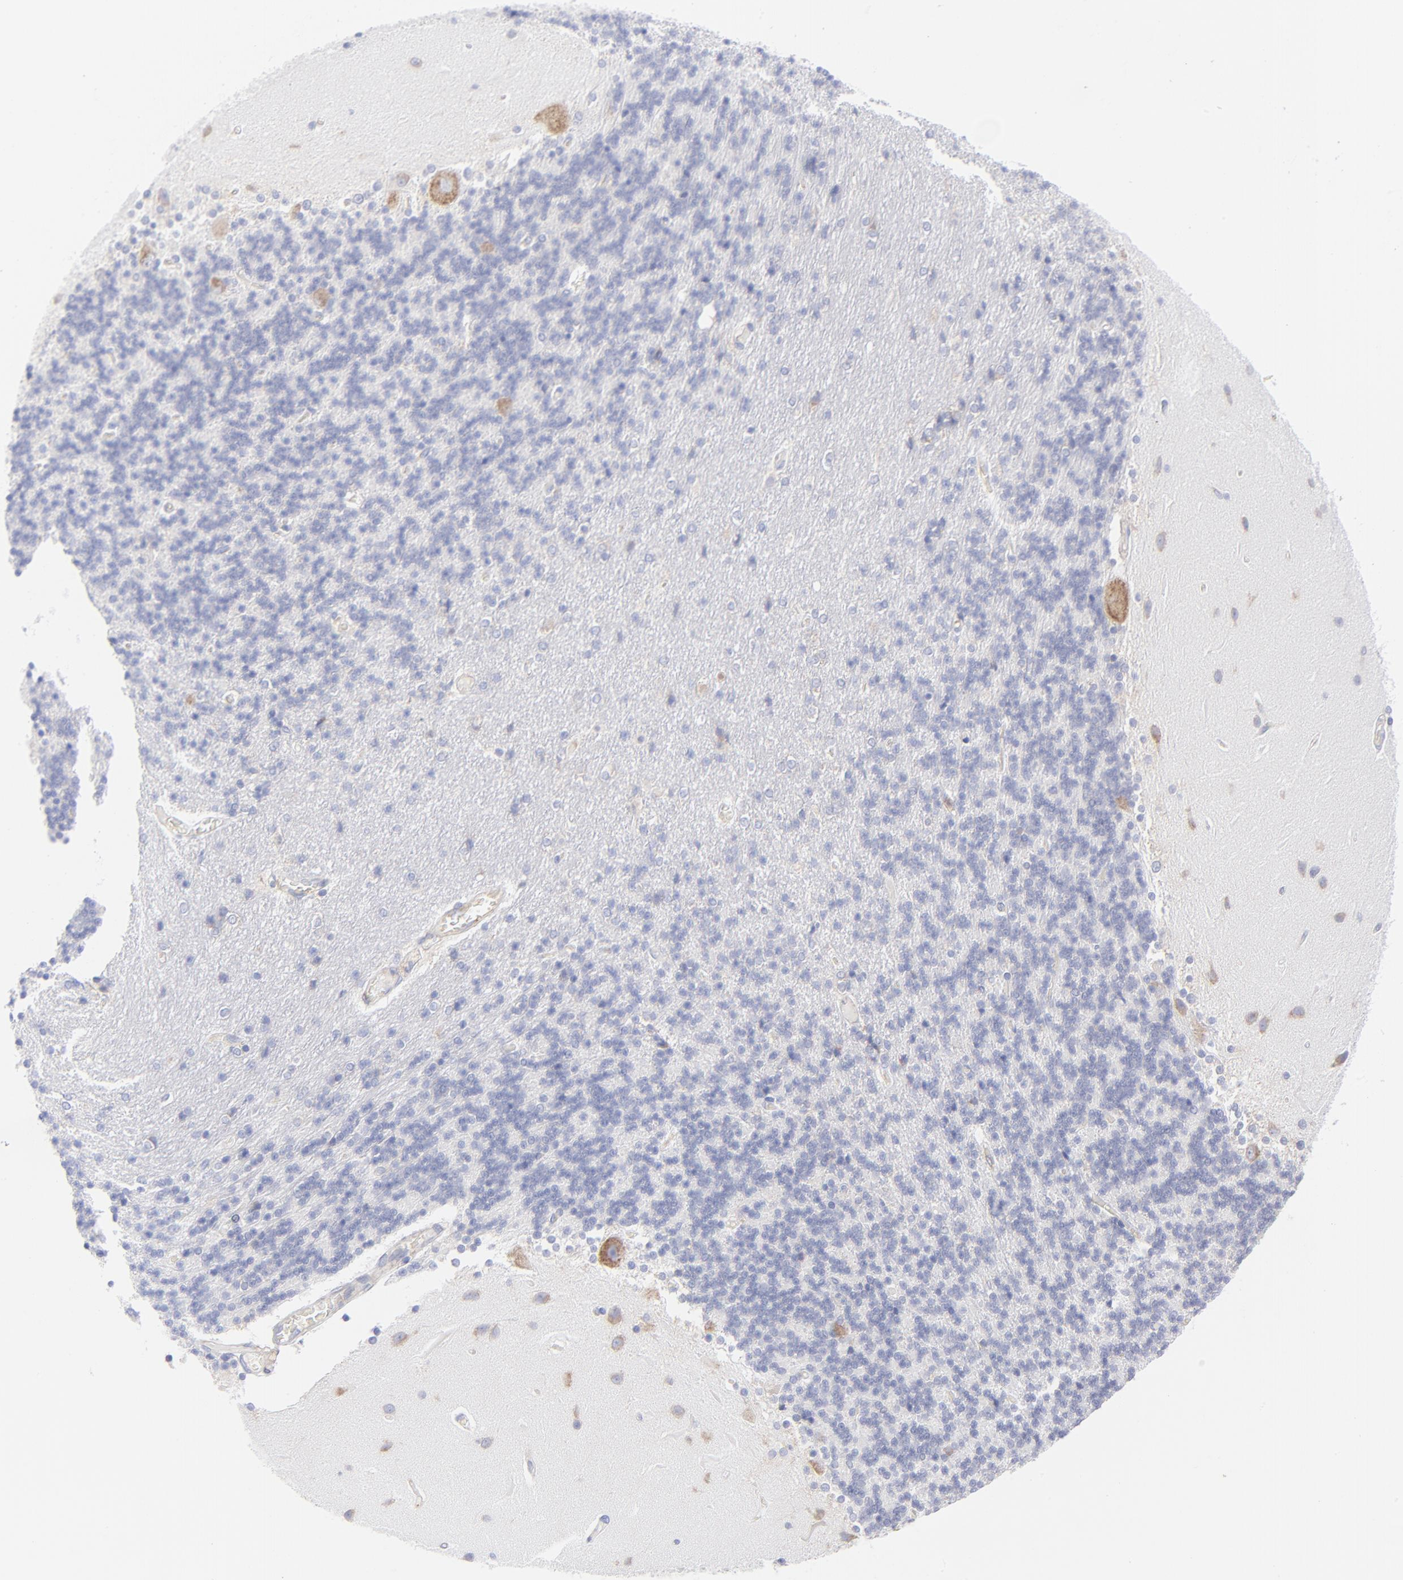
{"staining": {"intensity": "negative", "quantity": "none", "location": "none"}, "tissue": "cerebellum", "cell_type": "Cells in granular layer", "image_type": "normal", "snomed": [{"axis": "morphology", "description": "Normal tissue, NOS"}, {"axis": "topography", "description": "Cerebellum"}], "caption": "Protein analysis of normal cerebellum displays no significant expression in cells in granular layer. Nuclei are stained in blue.", "gene": "EIF2AK2", "patient": {"sex": "female", "age": 54}}